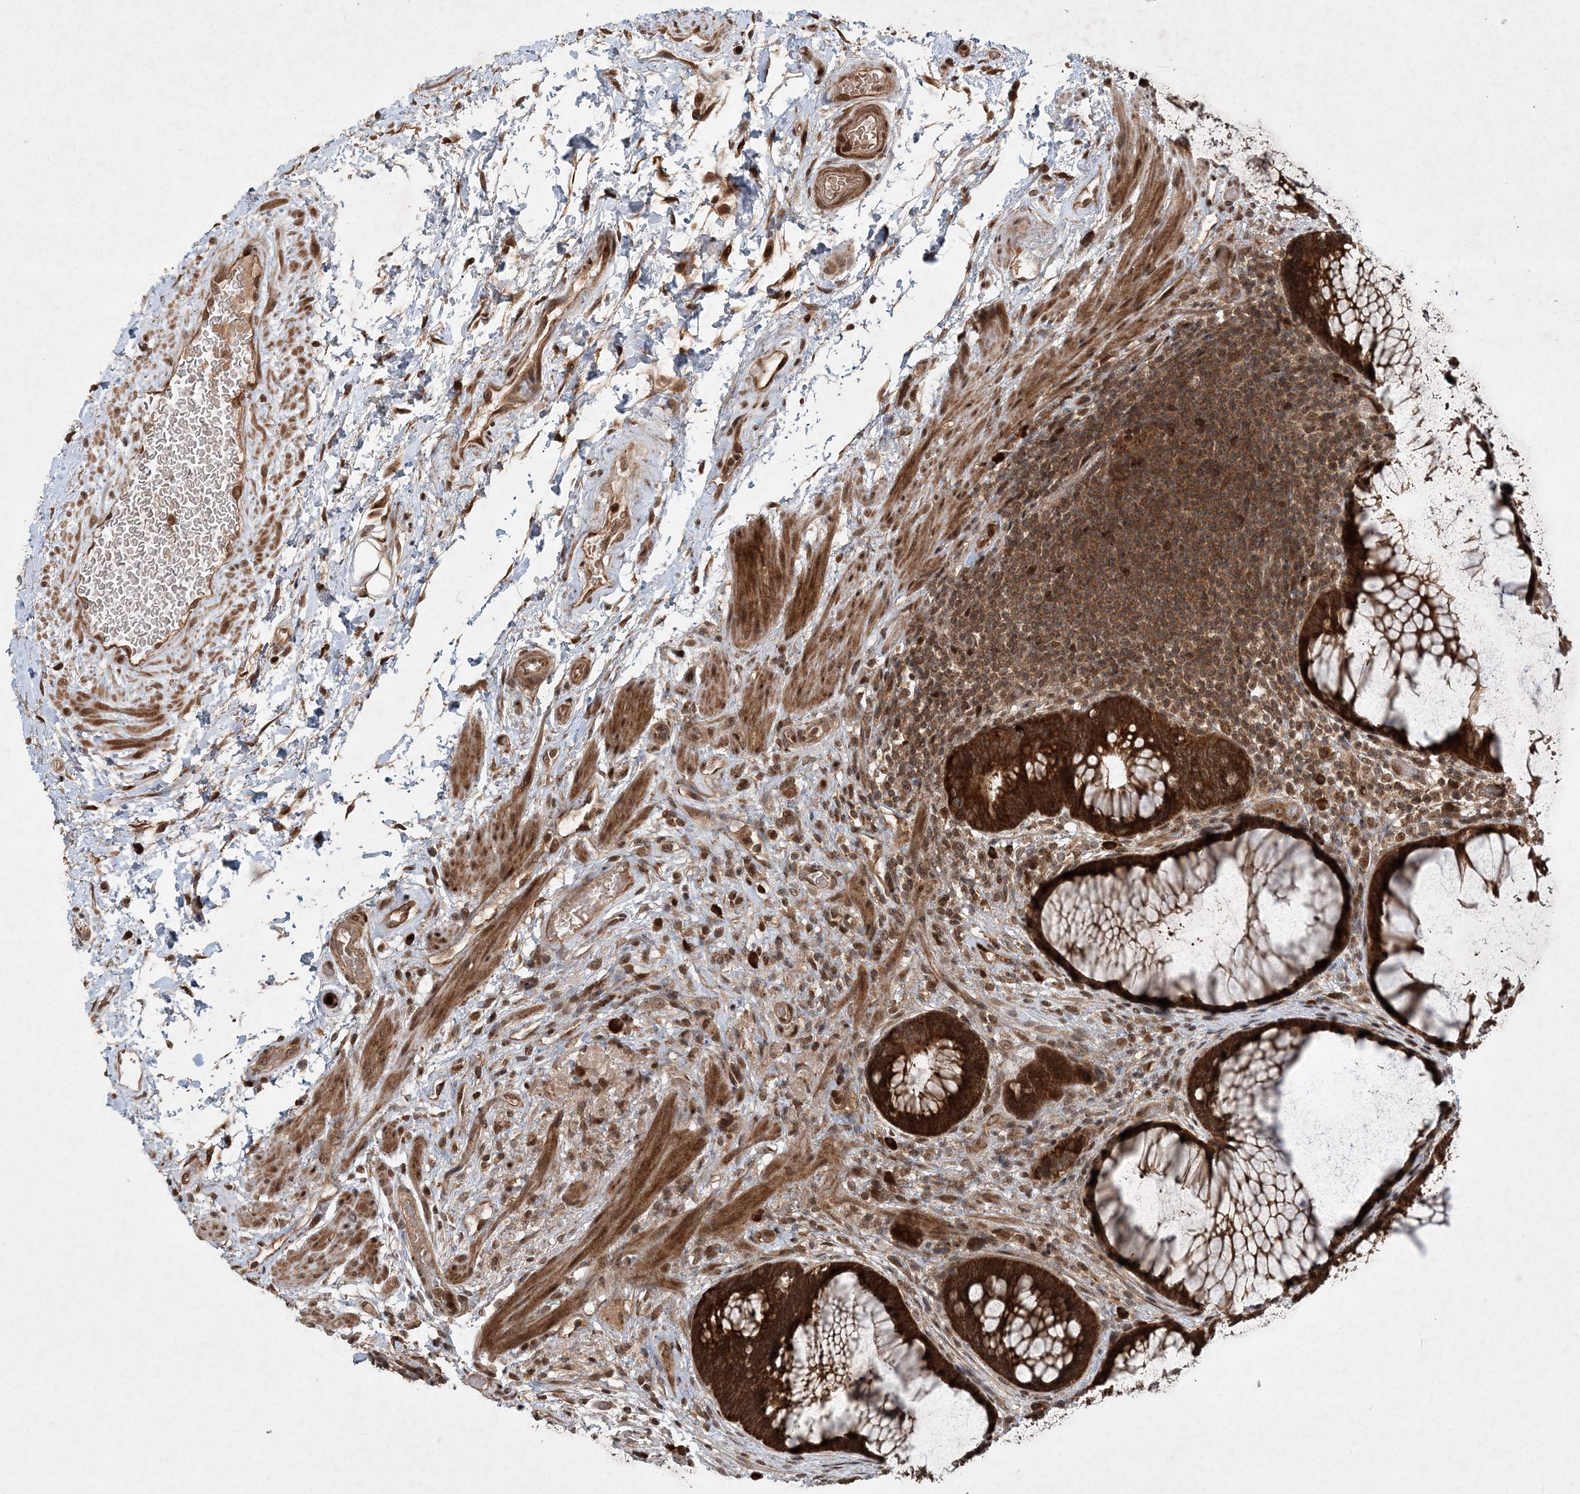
{"staining": {"intensity": "strong", "quantity": ">75%", "location": "cytoplasmic/membranous"}, "tissue": "rectum", "cell_type": "Glandular cells", "image_type": "normal", "snomed": [{"axis": "morphology", "description": "Normal tissue, NOS"}, {"axis": "topography", "description": "Rectum"}], "caption": "Strong cytoplasmic/membranous staining is seen in about >75% of glandular cells in normal rectum.", "gene": "UBR3", "patient": {"sex": "male", "age": 51}}